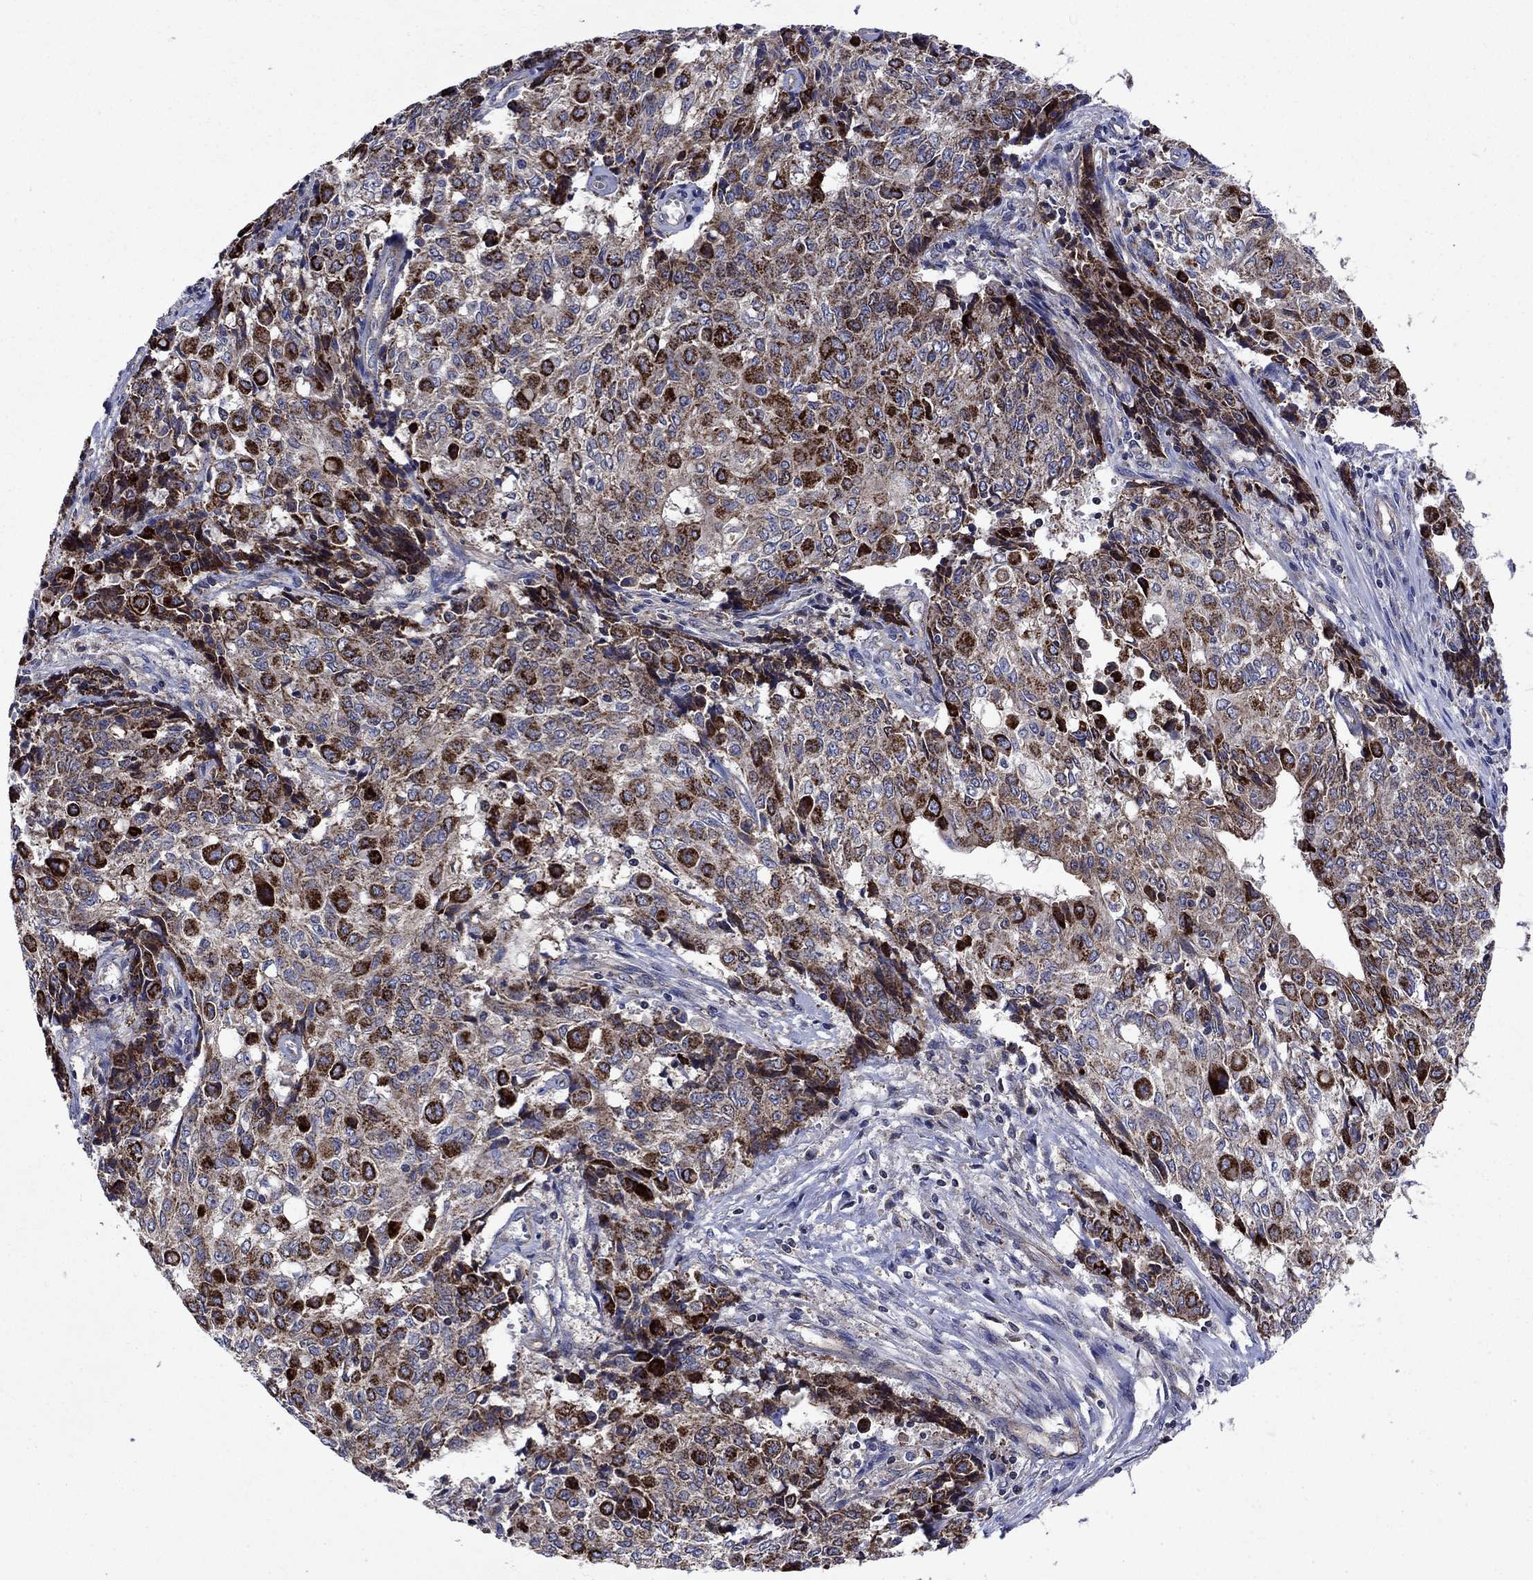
{"staining": {"intensity": "strong", "quantity": "<25%", "location": "cytoplasmic/membranous,nuclear"}, "tissue": "ovarian cancer", "cell_type": "Tumor cells", "image_type": "cancer", "snomed": [{"axis": "morphology", "description": "Carcinoma, endometroid"}, {"axis": "topography", "description": "Ovary"}], "caption": "IHC staining of ovarian cancer (endometroid carcinoma), which reveals medium levels of strong cytoplasmic/membranous and nuclear positivity in about <25% of tumor cells indicating strong cytoplasmic/membranous and nuclear protein positivity. The staining was performed using DAB (brown) for protein detection and nuclei were counterstained in hematoxylin (blue).", "gene": "KIF22", "patient": {"sex": "female", "age": 42}}